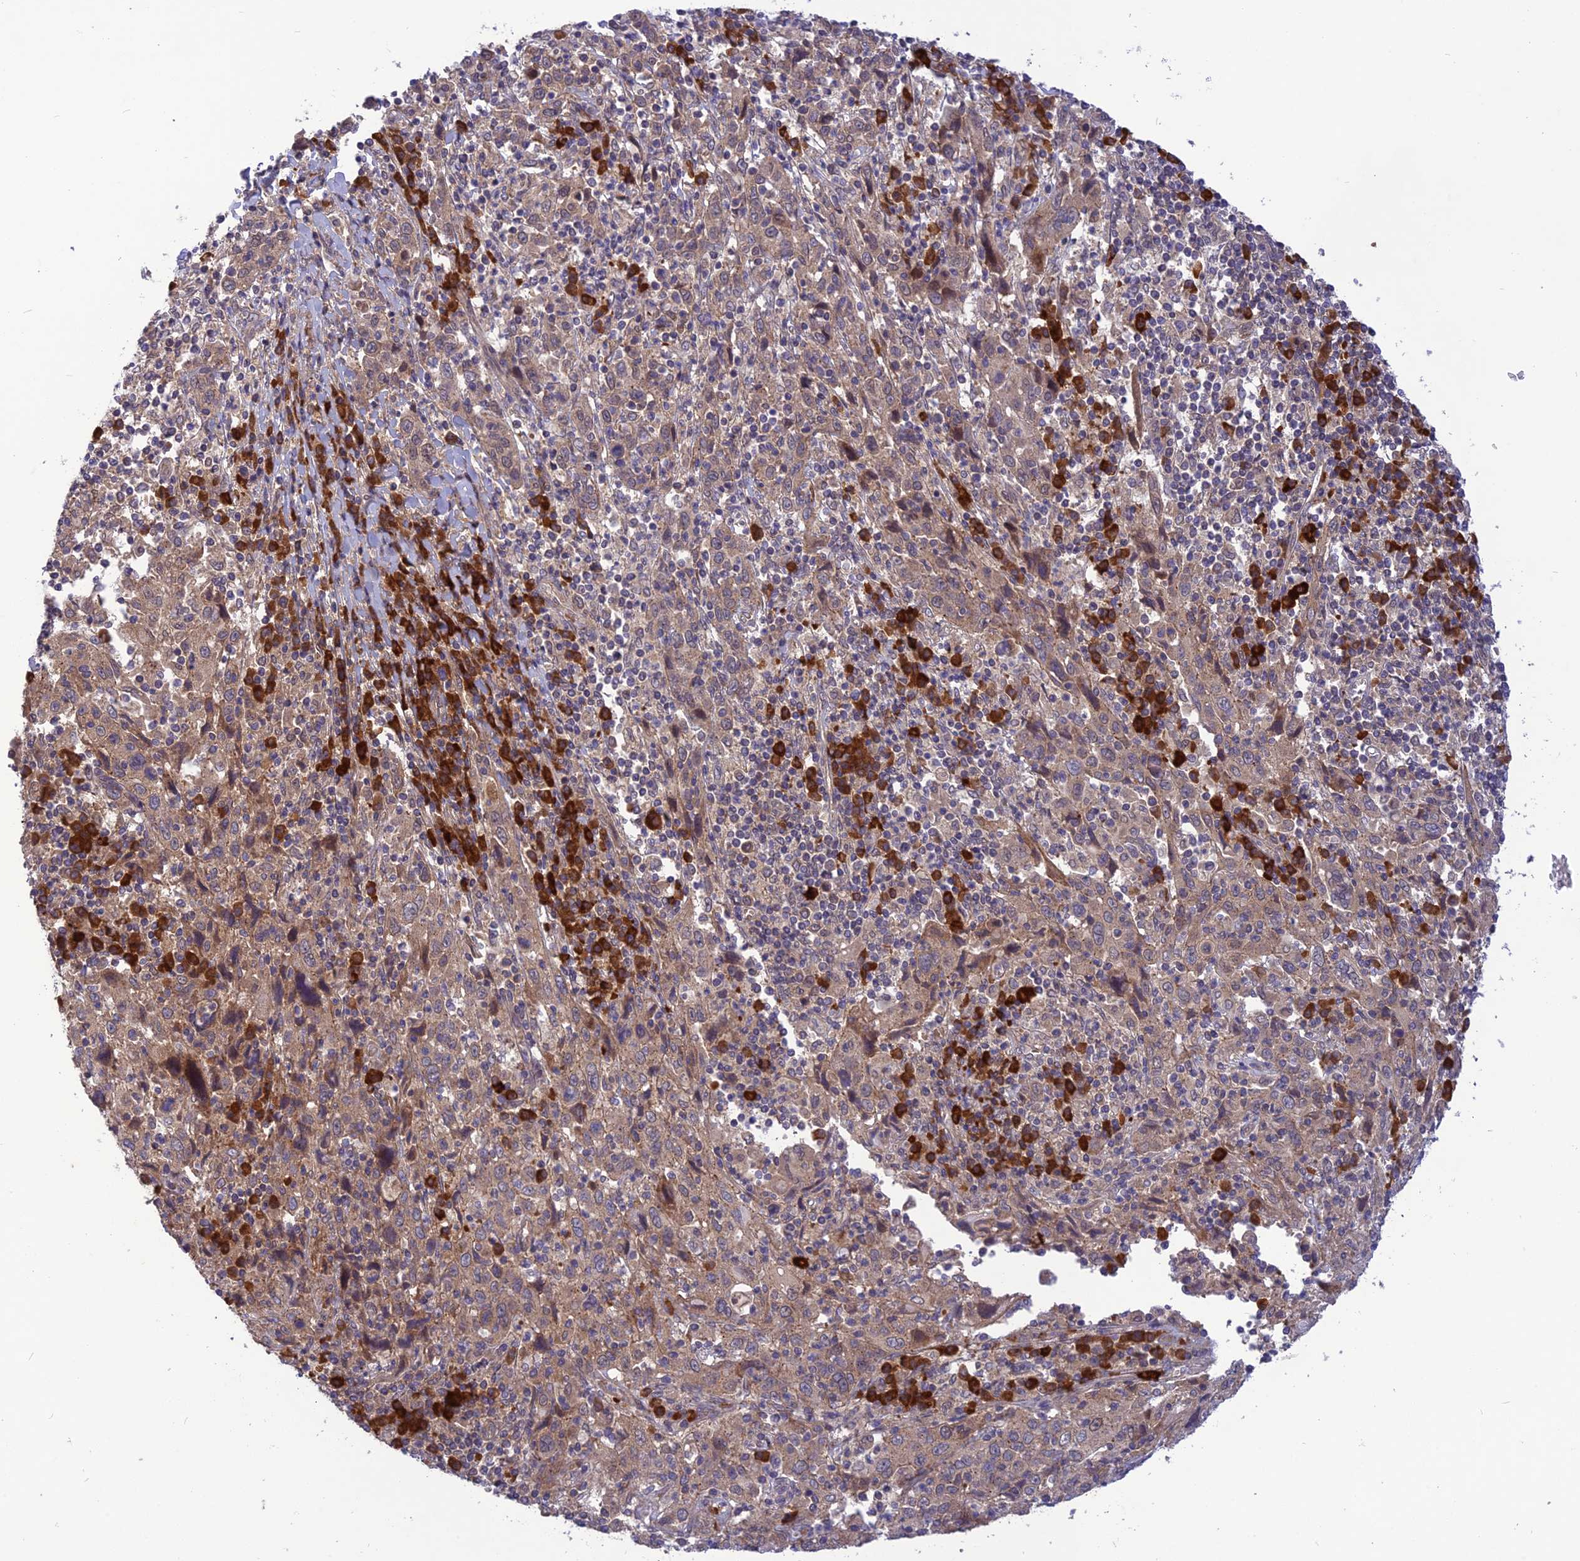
{"staining": {"intensity": "weak", "quantity": ">75%", "location": "cytoplasmic/membranous"}, "tissue": "cervical cancer", "cell_type": "Tumor cells", "image_type": "cancer", "snomed": [{"axis": "morphology", "description": "Squamous cell carcinoma, NOS"}, {"axis": "topography", "description": "Cervix"}], "caption": "The image reveals a brown stain indicating the presence of a protein in the cytoplasmic/membranous of tumor cells in cervical cancer (squamous cell carcinoma).", "gene": "UROS", "patient": {"sex": "female", "age": 46}}